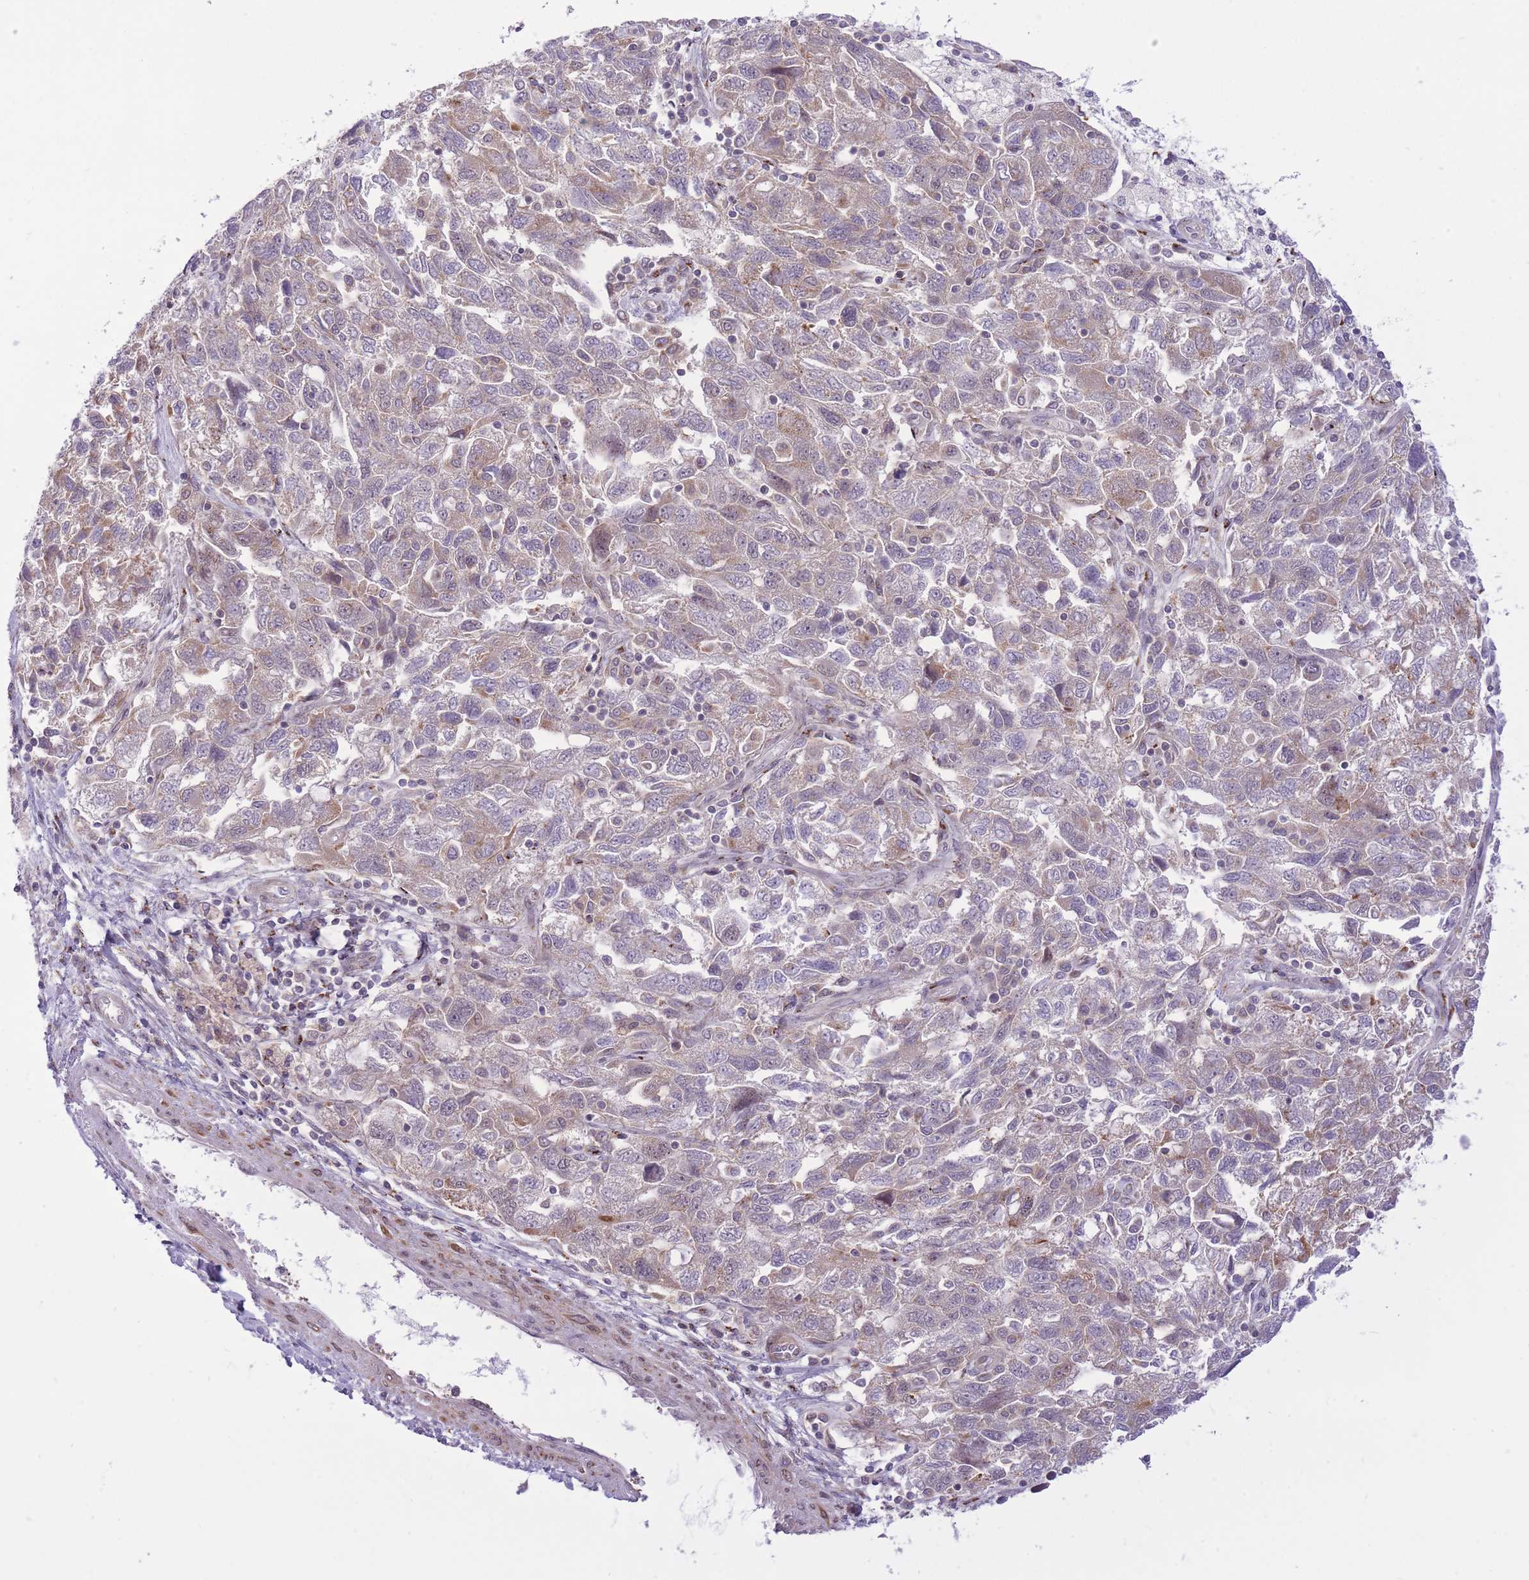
{"staining": {"intensity": "weak", "quantity": "<25%", "location": "cytoplasmic/membranous"}, "tissue": "ovarian cancer", "cell_type": "Tumor cells", "image_type": "cancer", "snomed": [{"axis": "morphology", "description": "Carcinoma, NOS"}, {"axis": "morphology", "description": "Cystadenocarcinoma, serous, NOS"}, {"axis": "topography", "description": "Ovary"}], "caption": "The photomicrograph reveals no significant expression in tumor cells of ovarian cancer (carcinoma).", "gene": "ZBED5", "patient": {"sex": "female", "age": 69}}